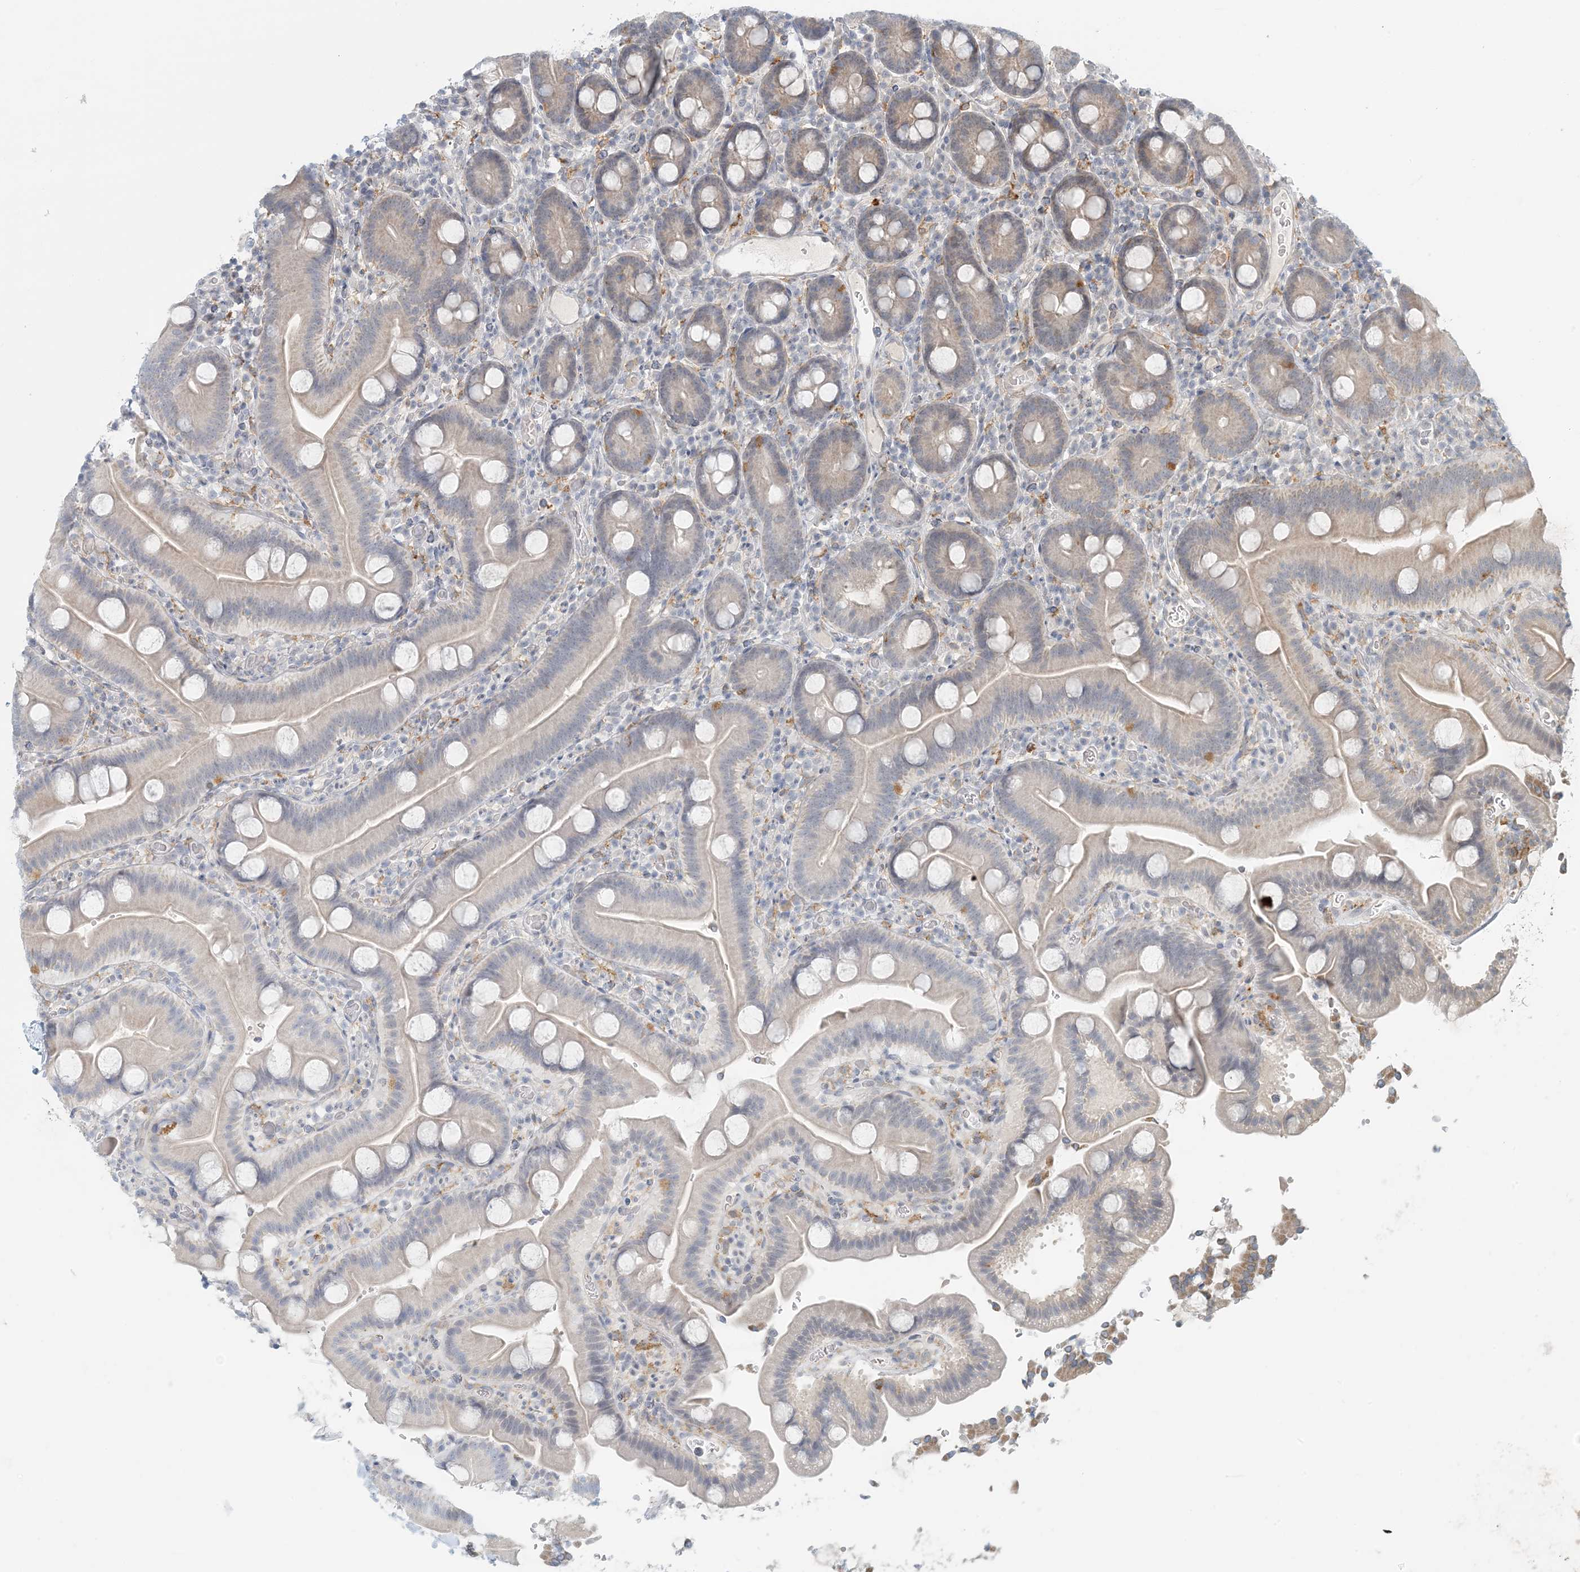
{"staining": {"intensity": "moderate", "quantity": "25%-75%", "location": "cytoplasmic/membranous"}, "tissue": "duodenum", "cell_type": "Glandular cells", "image_type": "normal", "snomed": [{"axis": "morphology", "description": "Normal tissue, NOS"}, {"axis": "topography", "description": "Duodenum"}], "caption": "Brown immunohistochemical staining in benign human duodenum displays moderate cytoplasmic/membranous expression in about 25%-75% of glandular cells. The staining was performed using DAB (3,3'-diaminobenzidine) to visualize the protein expression in brown, while the nuclei were stained in blue with hematoxylin (Magnification: 20x).", "gene": "OBI1", "patient": {"sex": "male", "age": 55}}